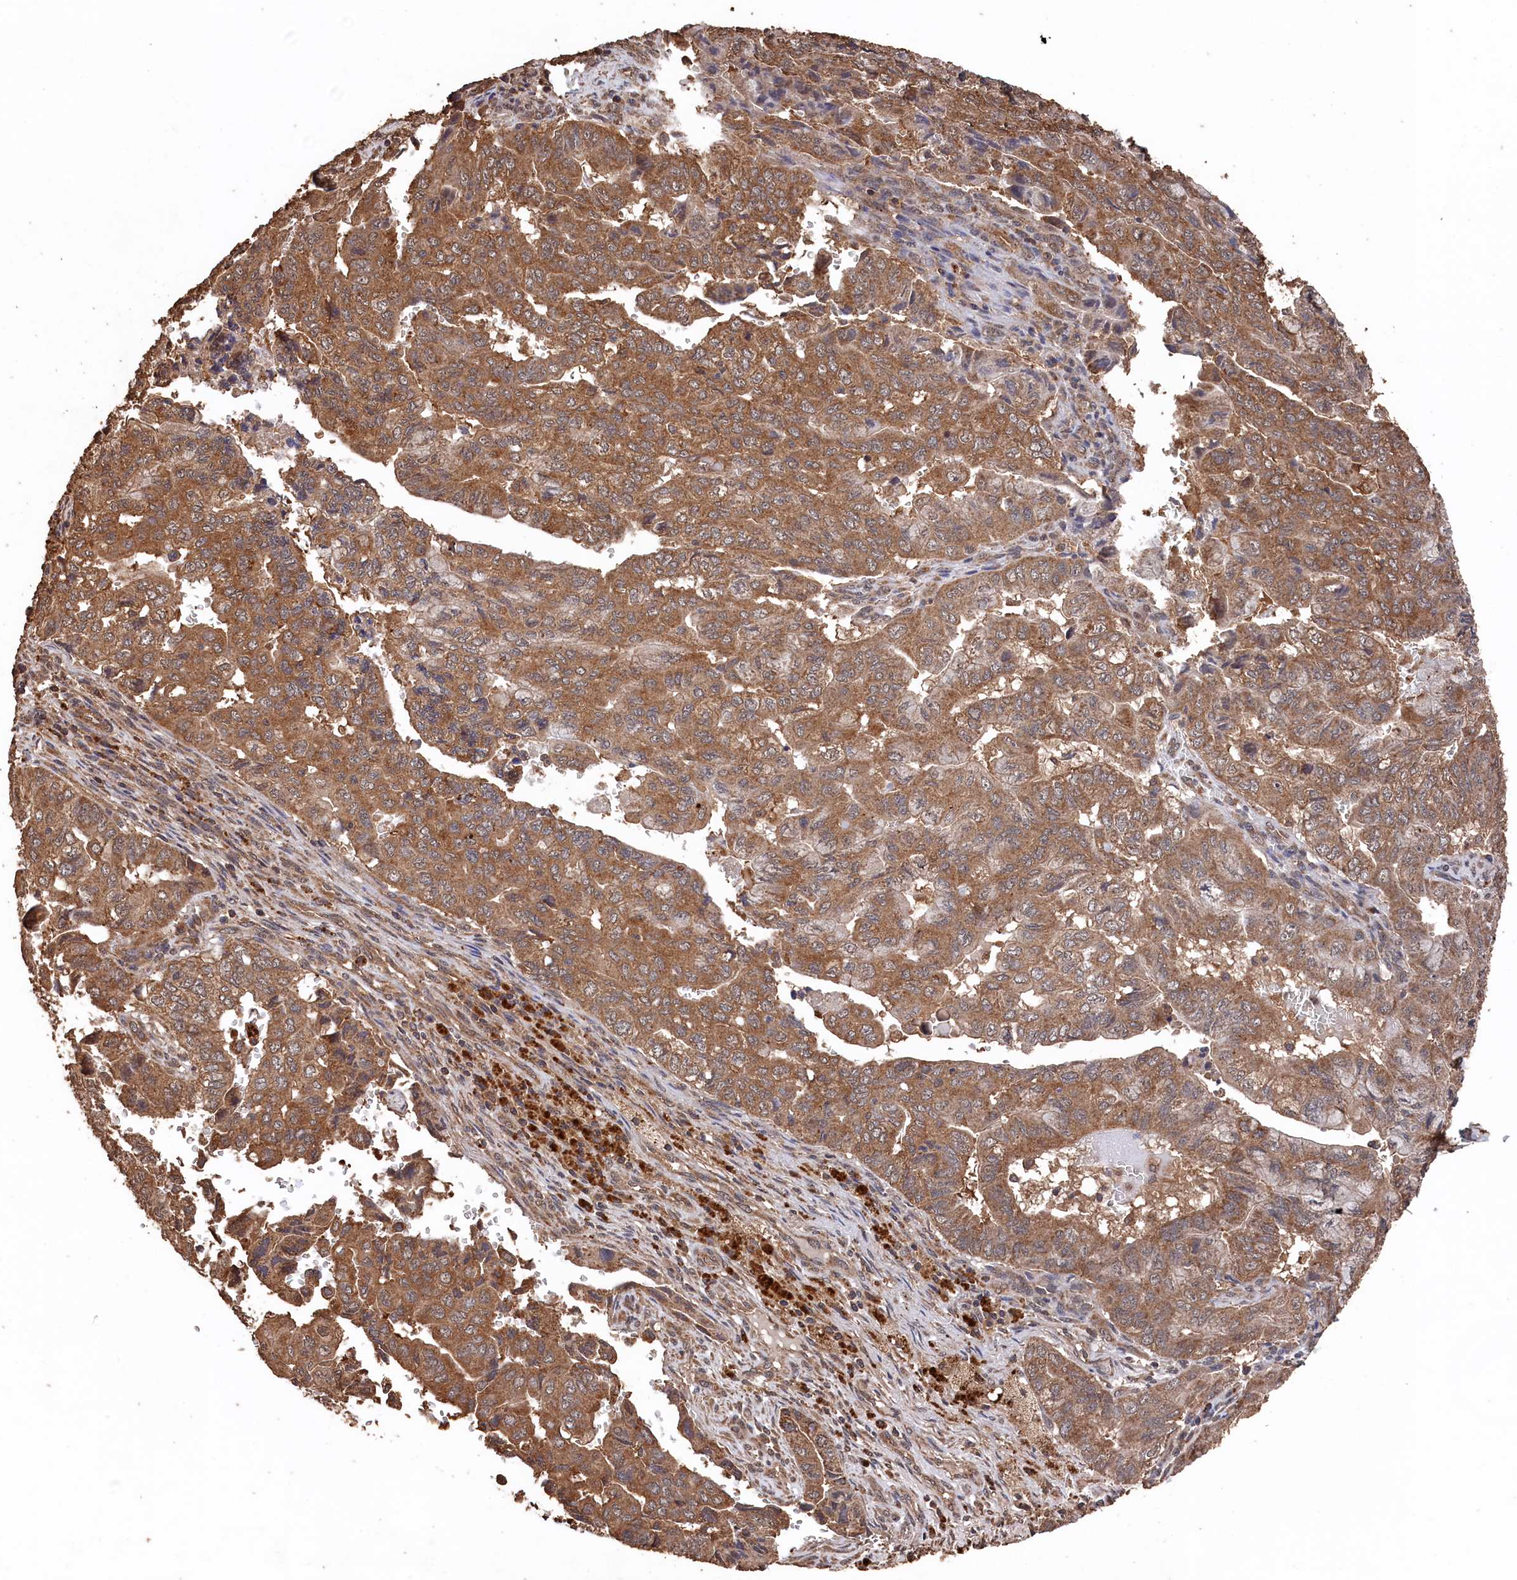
{"staining": {"intensity": "moderate", "quantity": ">75%", "location": "cytoplasmic/membranous"}, "tissue": "pancreatic cancer", "cell_type": "Tumor cells", "image_type": "cancer", "snomed": [{"axis": "morphology", "description": "Adenocarcinoma, NOS"}, {"axis": "topography", "description": "Pancreas"}], "caption": "Pancreatic cancer (adenocarcinoma) stained with a protein marker displays moderate staining in tumor cells.", "gene": "SNX33", "patient": {"sex": "male", "age": 51}}